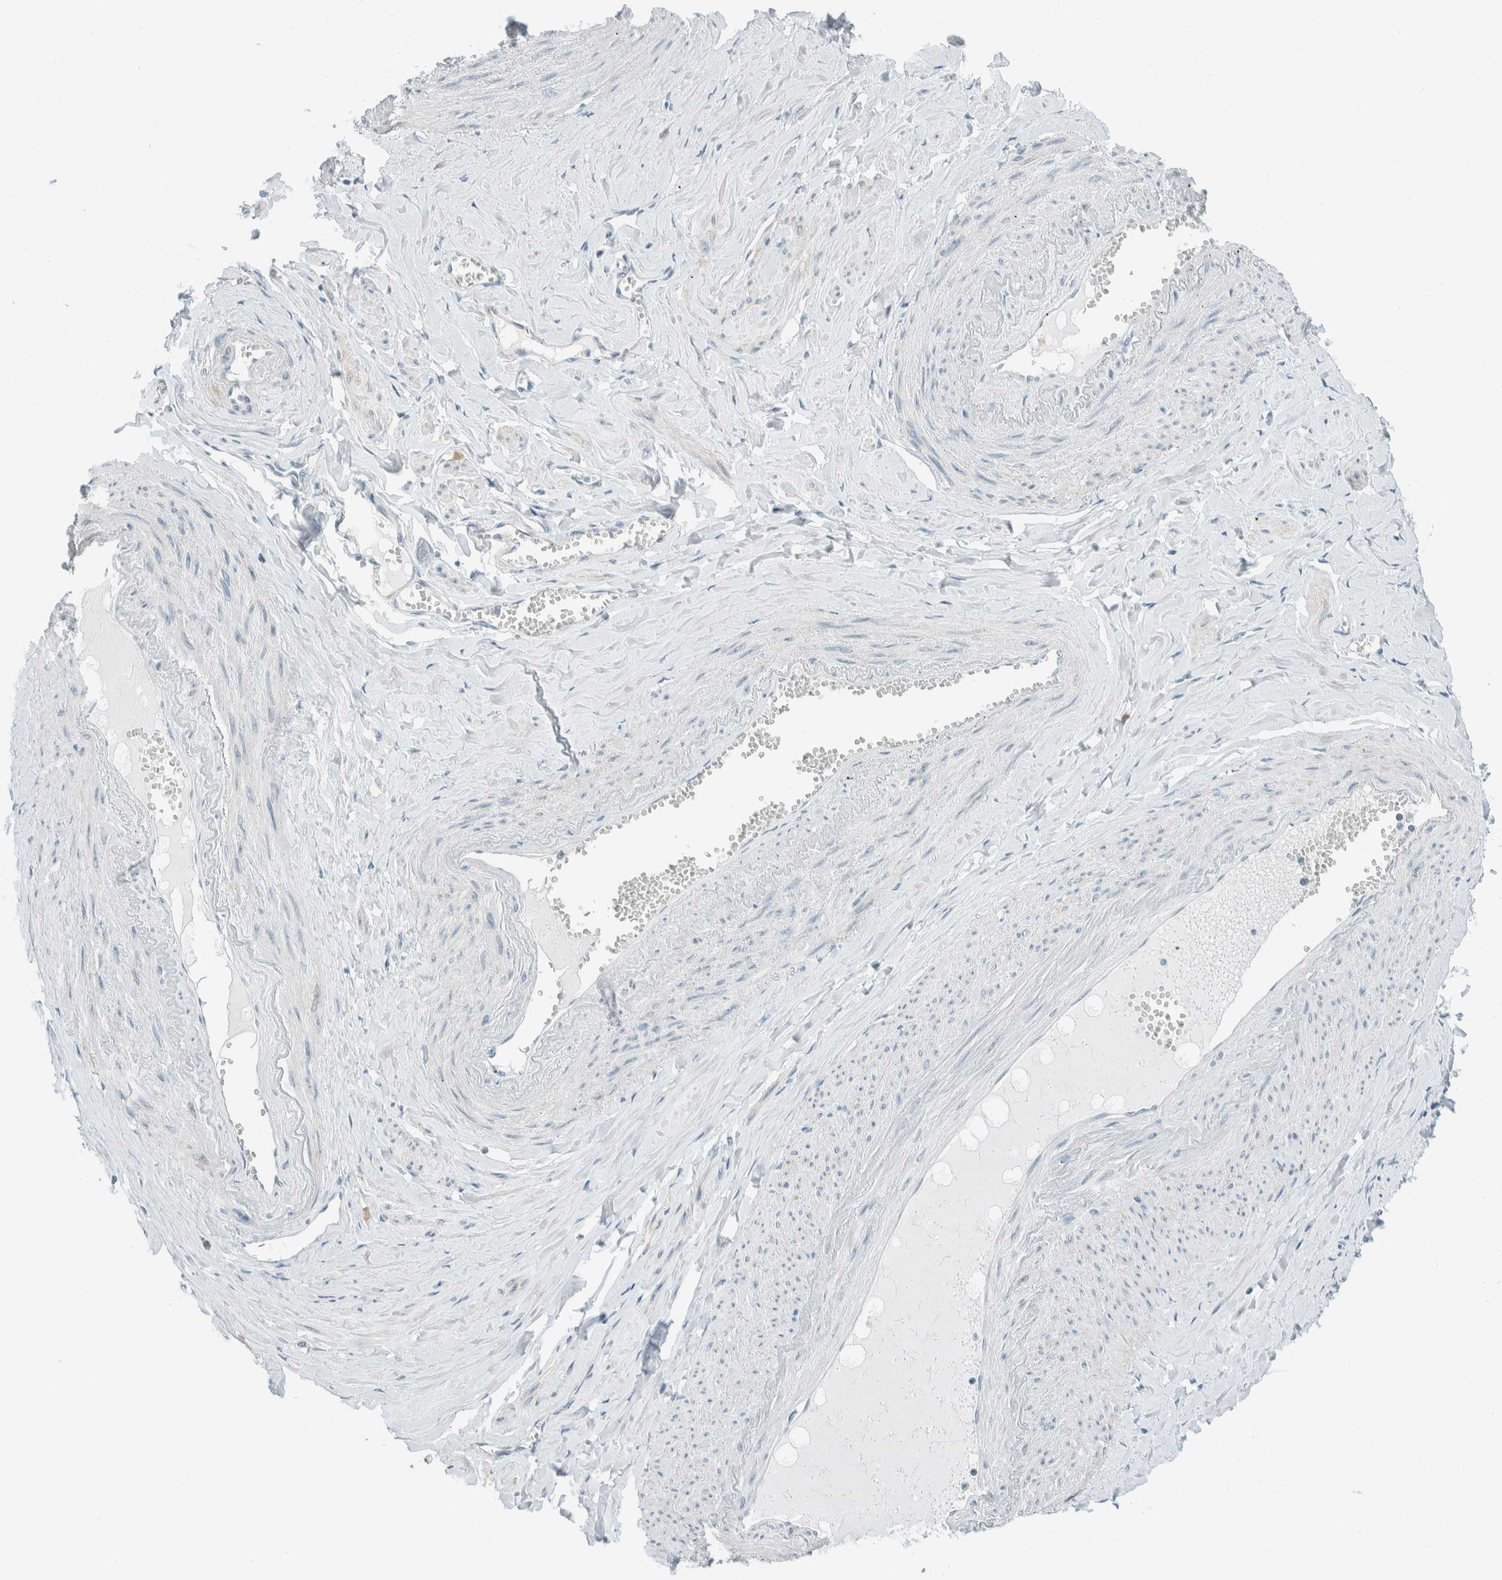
{"staining": {"intensity": "negative", "quantity": "none", "location": "none"}, "tissue": "adipose tissue", "cell_type": "Adipocytes", "image_type": "normal", "snomed": [{"axis": "morphology", "description": "Normal tissue, NOS"}, {"axis": "topography", "description": "Vascular tissue"}, {"axis": "topography", "description": "Fallopian tube"}, {"axis": "topography", "description": "Ovary"}], "caption": "The immunohistochemistry (IHC) image has no significant expression in adipocytes of adipose tissue. (Brightfield microscopy of DAB (3,3'-diaminobenzidine) IHC at high magnification).", "gene": "AARSD1", "patient": {"sex": "female", "age": 67}}